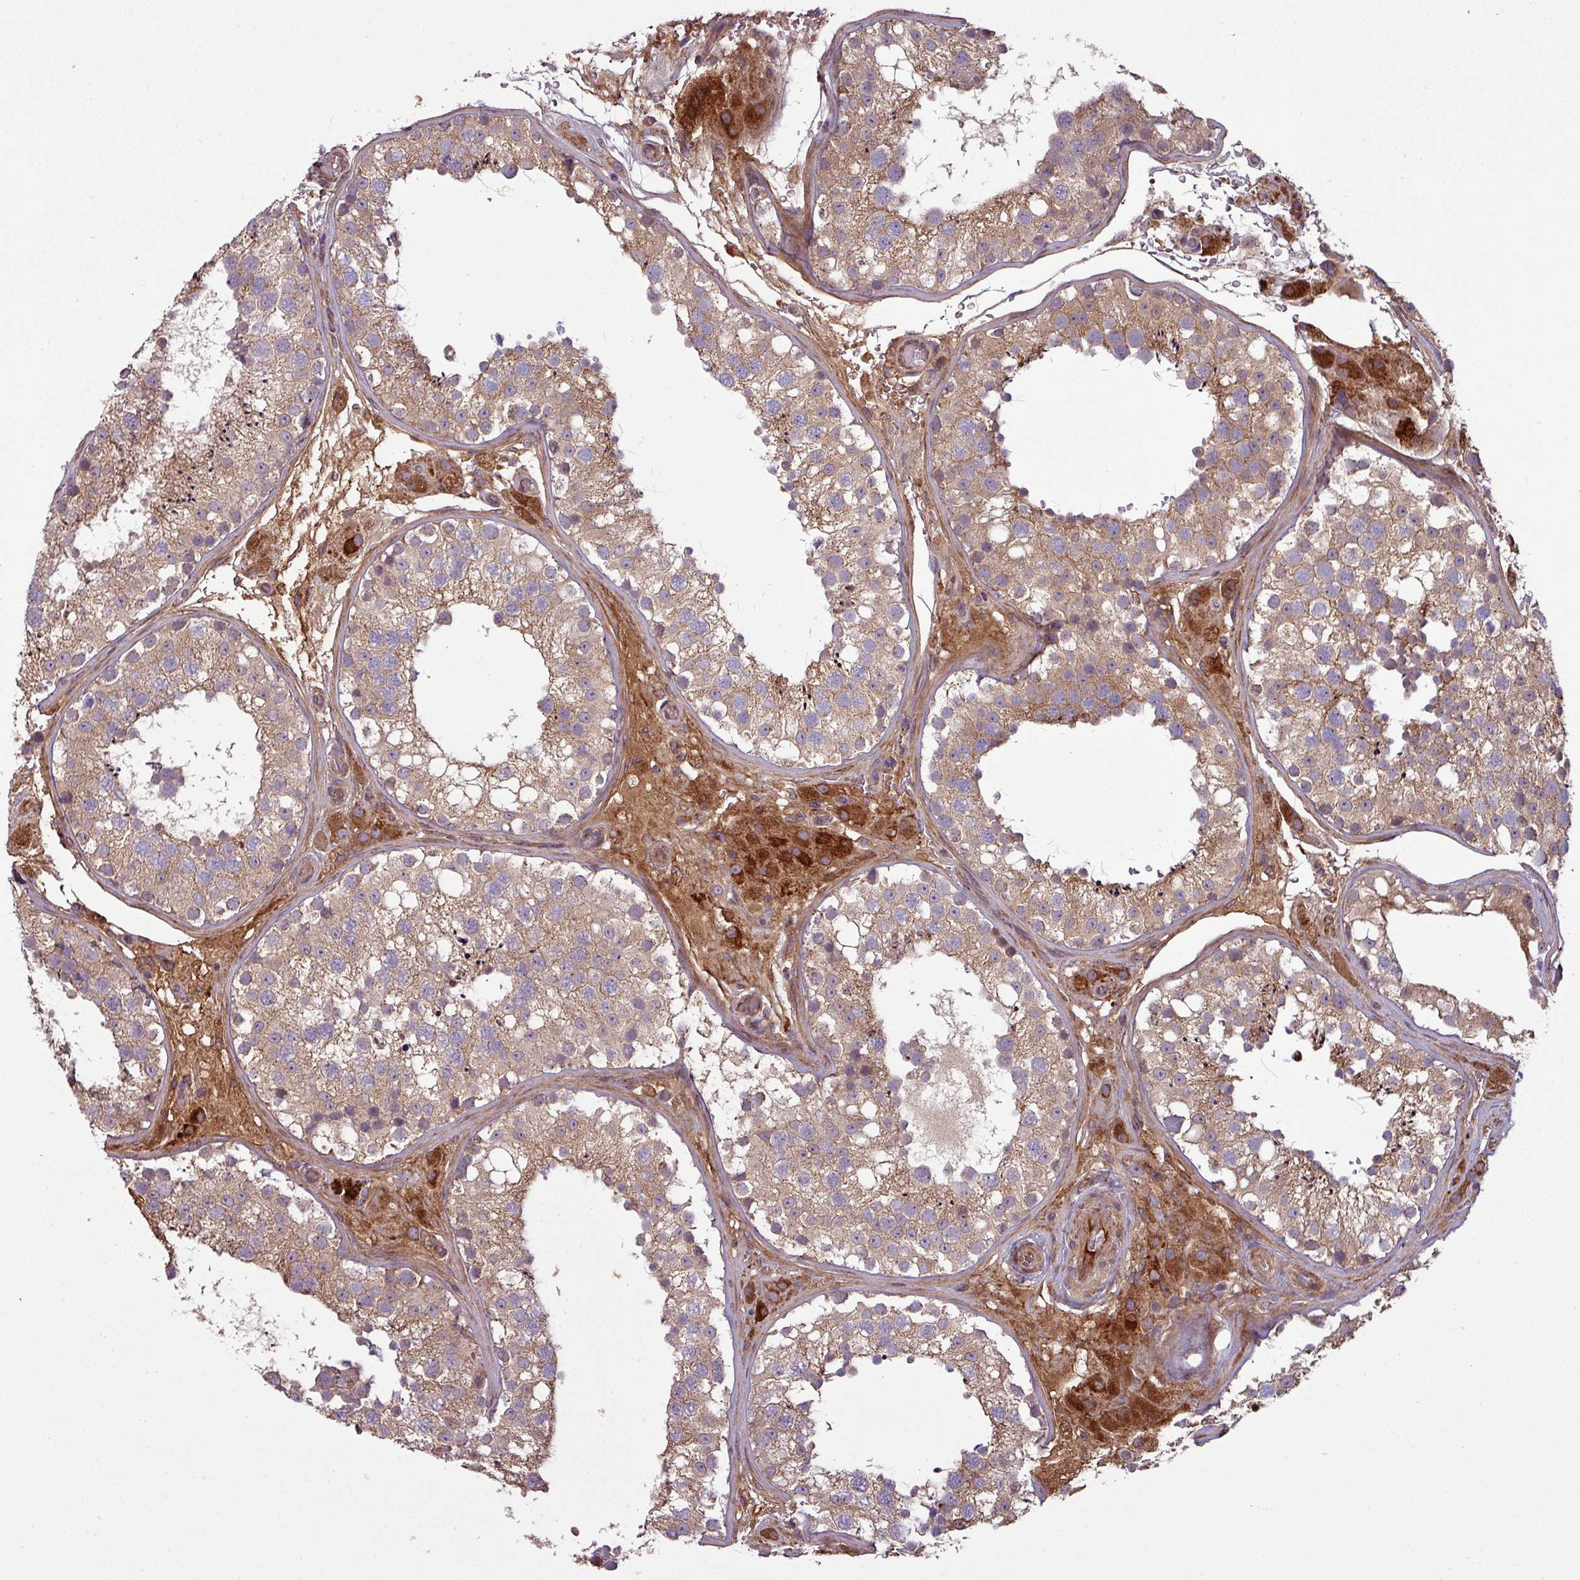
{"staining": {"intensity": "weak", "quantity": ">75%", "location": "cytoplasmic/membranous"}, "tissue": "testis", "cell_type": "Cells in seminiferous ducts", "image_type": "normal", "snomed": [{"axis": "morphology", "description": "Normal tissue, NOS"}, {"axis": "topography", "description": "Testis"}], "caption": "Normal testis was stained to show a protein in brown. There is low levels of weak cytoplasmic/membranous positivity in approximately >75% of cells in seminiferous ducts. The staining was performed using DAB (3,3'-diaminobenzidine) to visualize the protein expression in brown, while the nuclei were stained in blue with hematoxylin (Magnification: 20x).", "gene": "SNRNP25", "patient": {"sex": "male", "age": 26}}